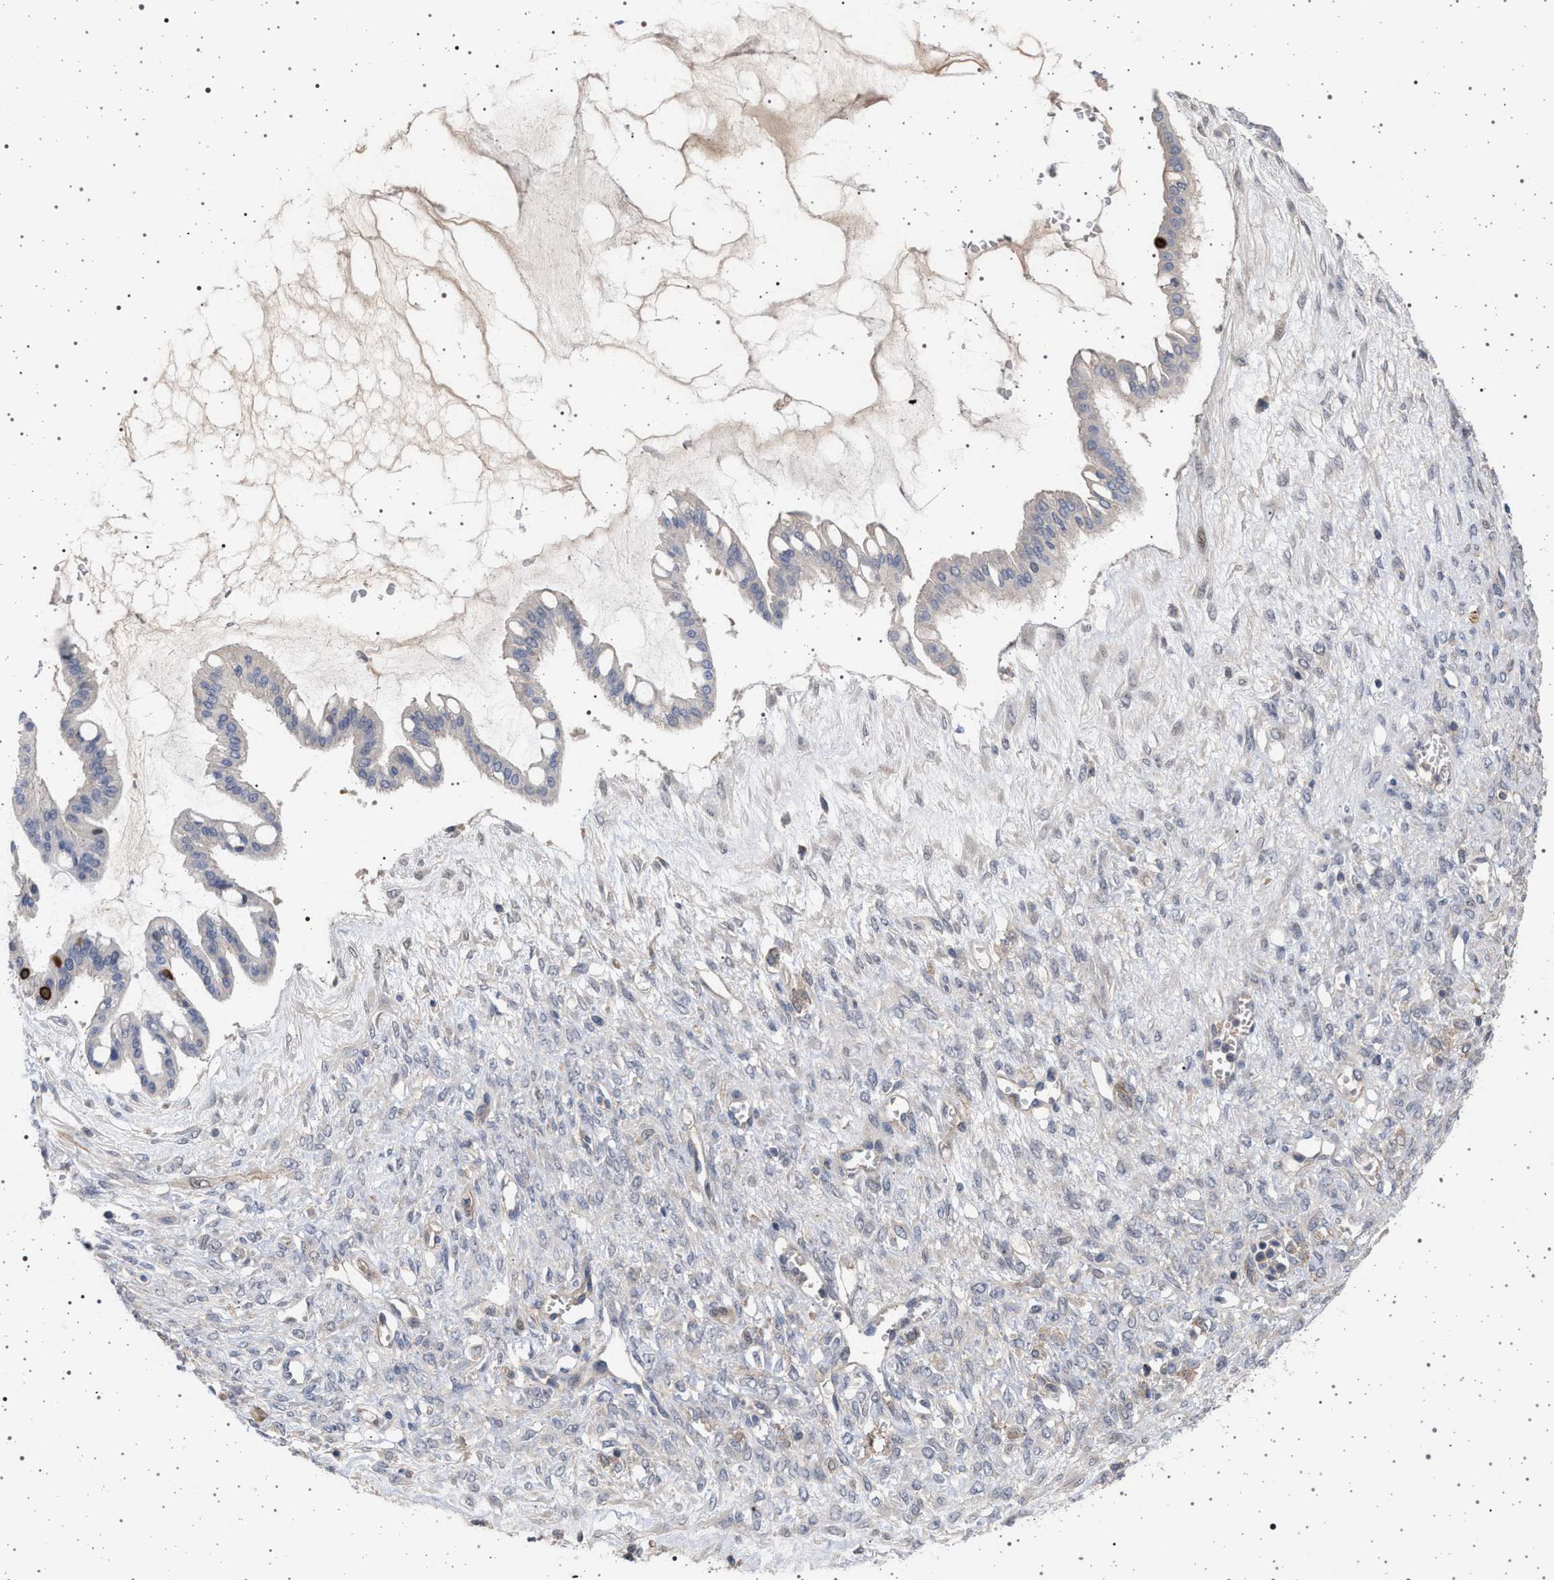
{"staining": {"intensity": "negative", "quantity": "none", "location": "none"}, "tissue": "ovarian cancer", "cell_type": "Tumor cells", "image_type": "cancer", "snomed": [{"axis": "morphology", "description": "Cystadenocarcinoma, mucinous, NOS"}, {"axis": "topography", "description": "Ovary"}], "caption": "Immunohistochemistry histopathology image of human ovarian cancer (mucinous cystadenocarcinoma) stained for a protein (brown), which exhibits no expression in tumor cells. Nuclei are stained in blue.", "gene": "RBM48", "patient": {"sex": "female", "age": 73}}